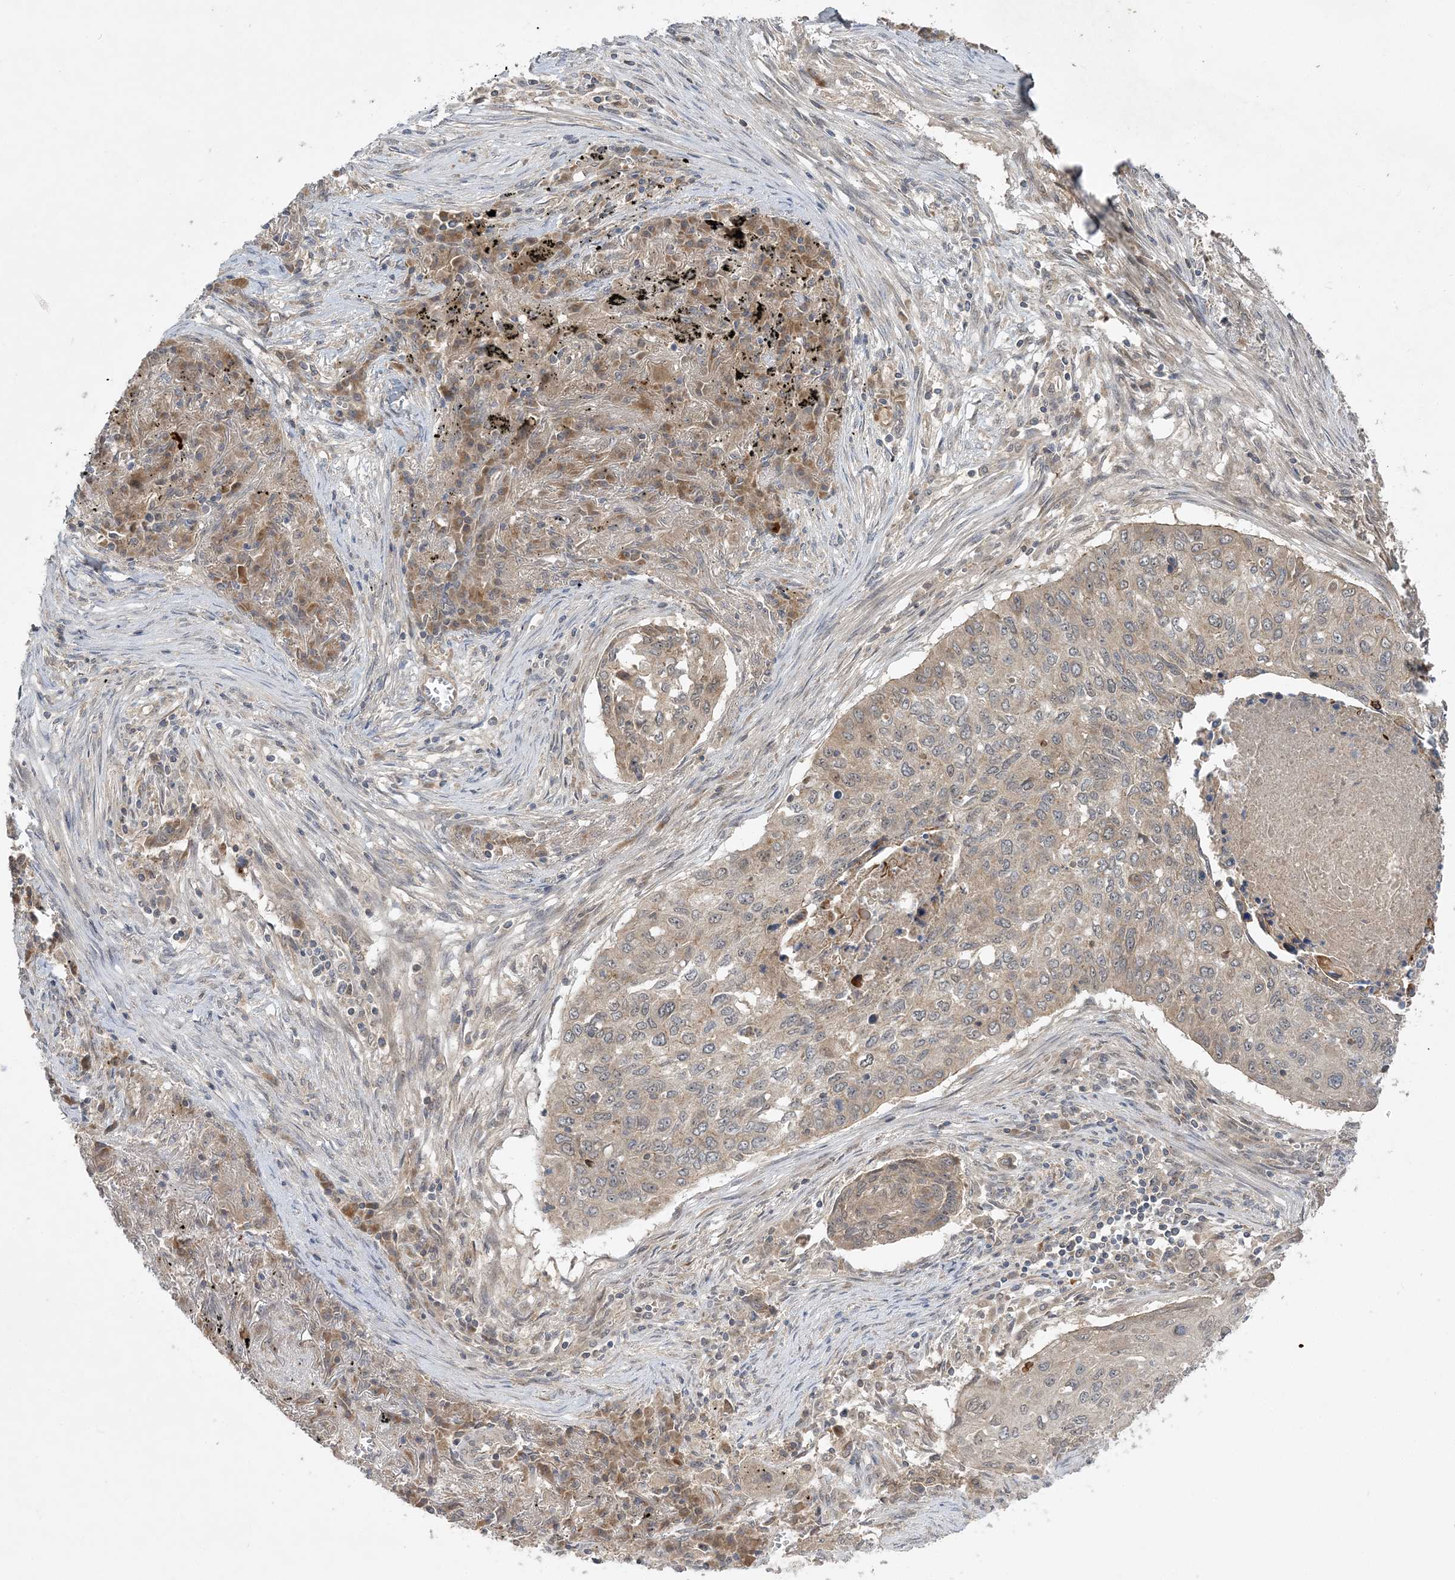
{"staining": {"intensity": "weak", "quantity": "25%-75%", "location": "cytoplasmic/membranous"}, "tissue": "lung cancer", "cell_type": "Tumor cells", "image_type": "cancer", "snomed": [{"axis": "morphology", "description": "Squamous cell carcinoma, NOS"}, {"axis": "topography", "description": "Lung"}], "caption": "Human lung squamous cell carcinoma stained with a brown dye shows weak cytoplasmic/membranous positive positivity in about 25%-75% of tumor cells.", "gene": "MMADHC", "patient": {"sex": "female", "age": 63}}